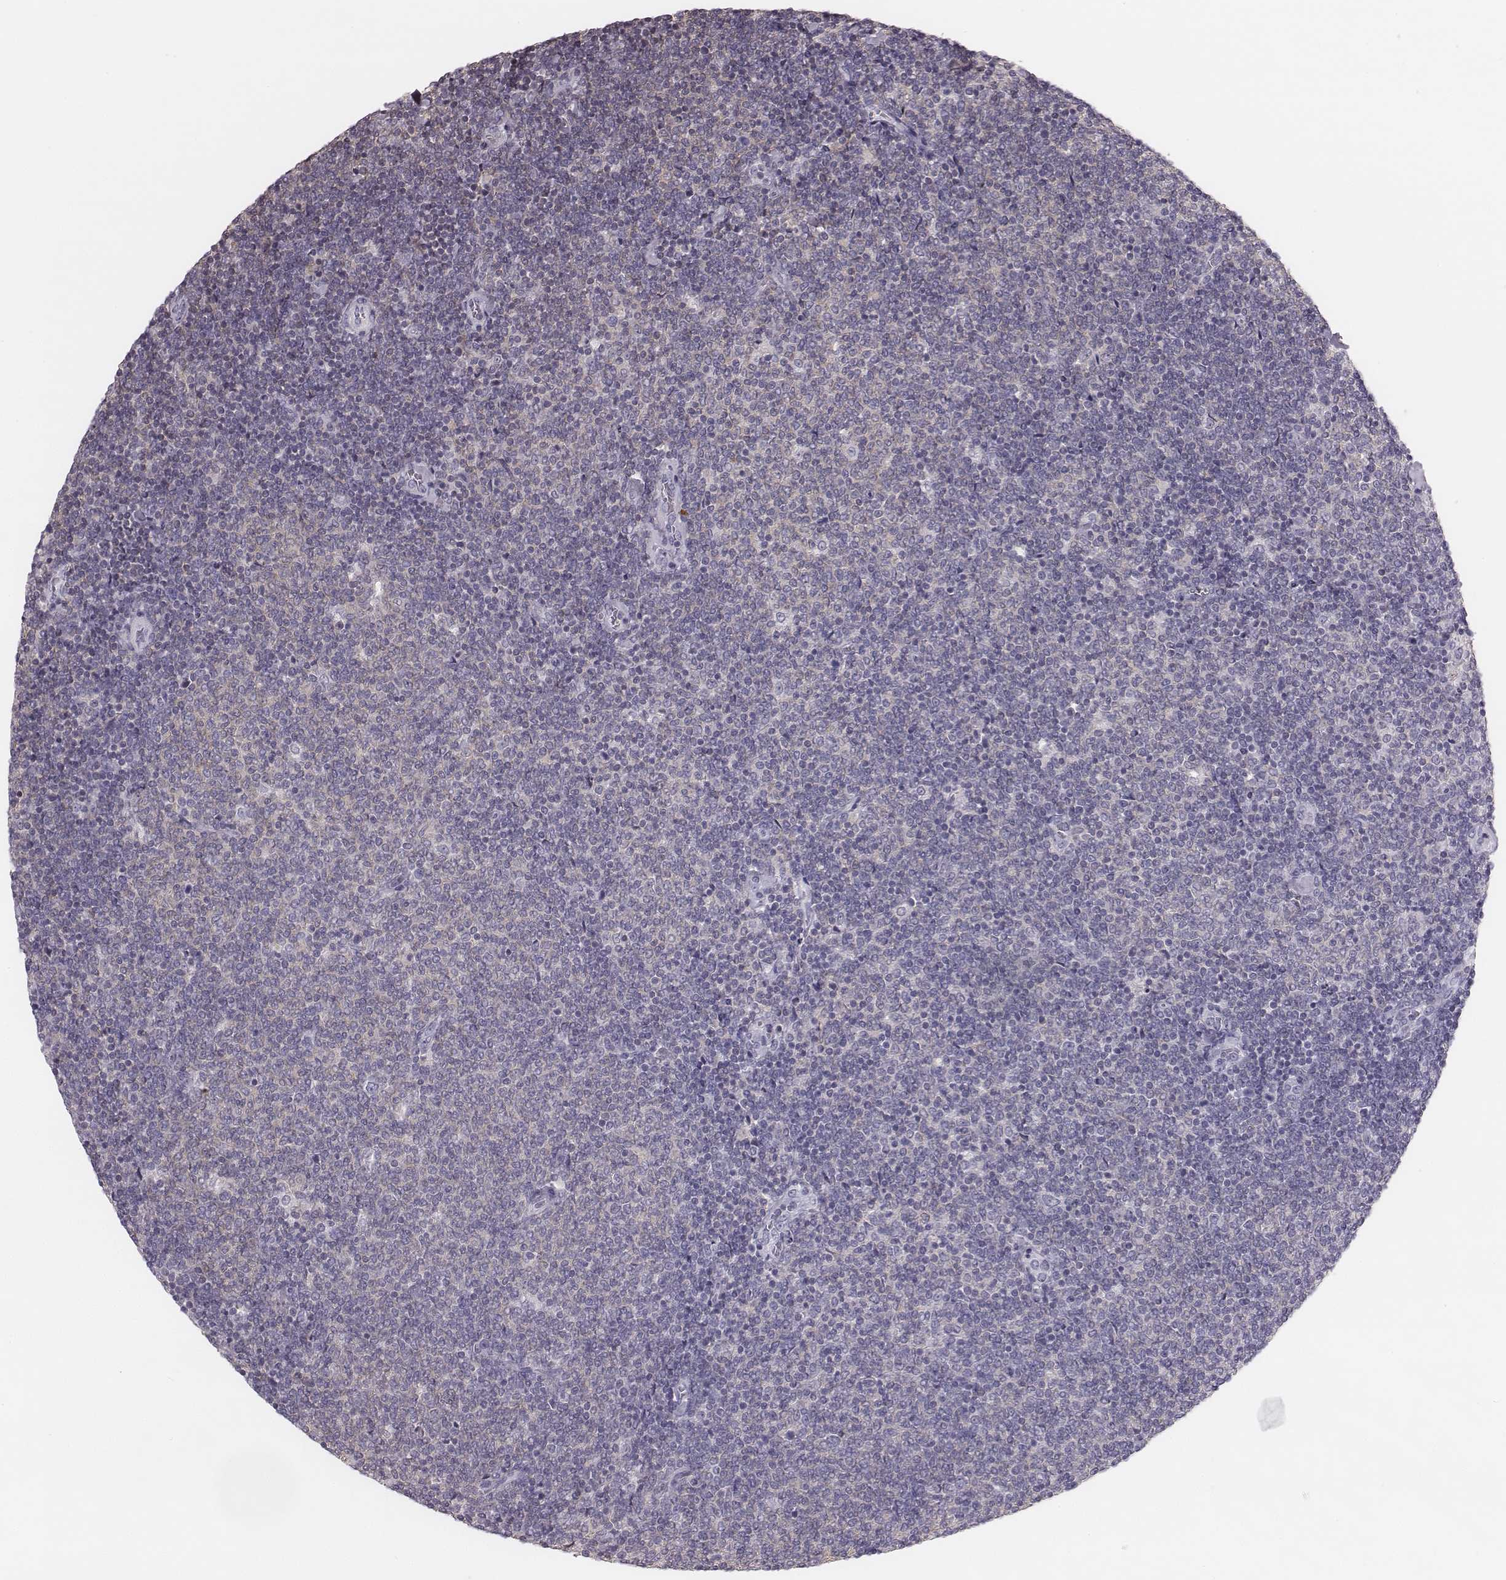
{"staining": {"intensity": "negative", "quantity": "none", "location": "none"}, "tissue": "lymphoma", "cell_type": "Tumor cells", "image_type": "cancer", "snomed": [{"axis": "morphology", "description": "Malignant lymphoma, non-Hodgkin's type, Low grade"}, {"axis": "topography", "description": "Lymph node"}], "caption": "Low-grade malignant lymphoma, non-Hodgkin's type was stained to show a protein in brown. There is no significant positivity in tumor cells. (Brightfield microscopy of DAB immunohistochemistry at high magnification).", "gene": "ZNF365", "patient": {"sex": "male", "age": 52}}